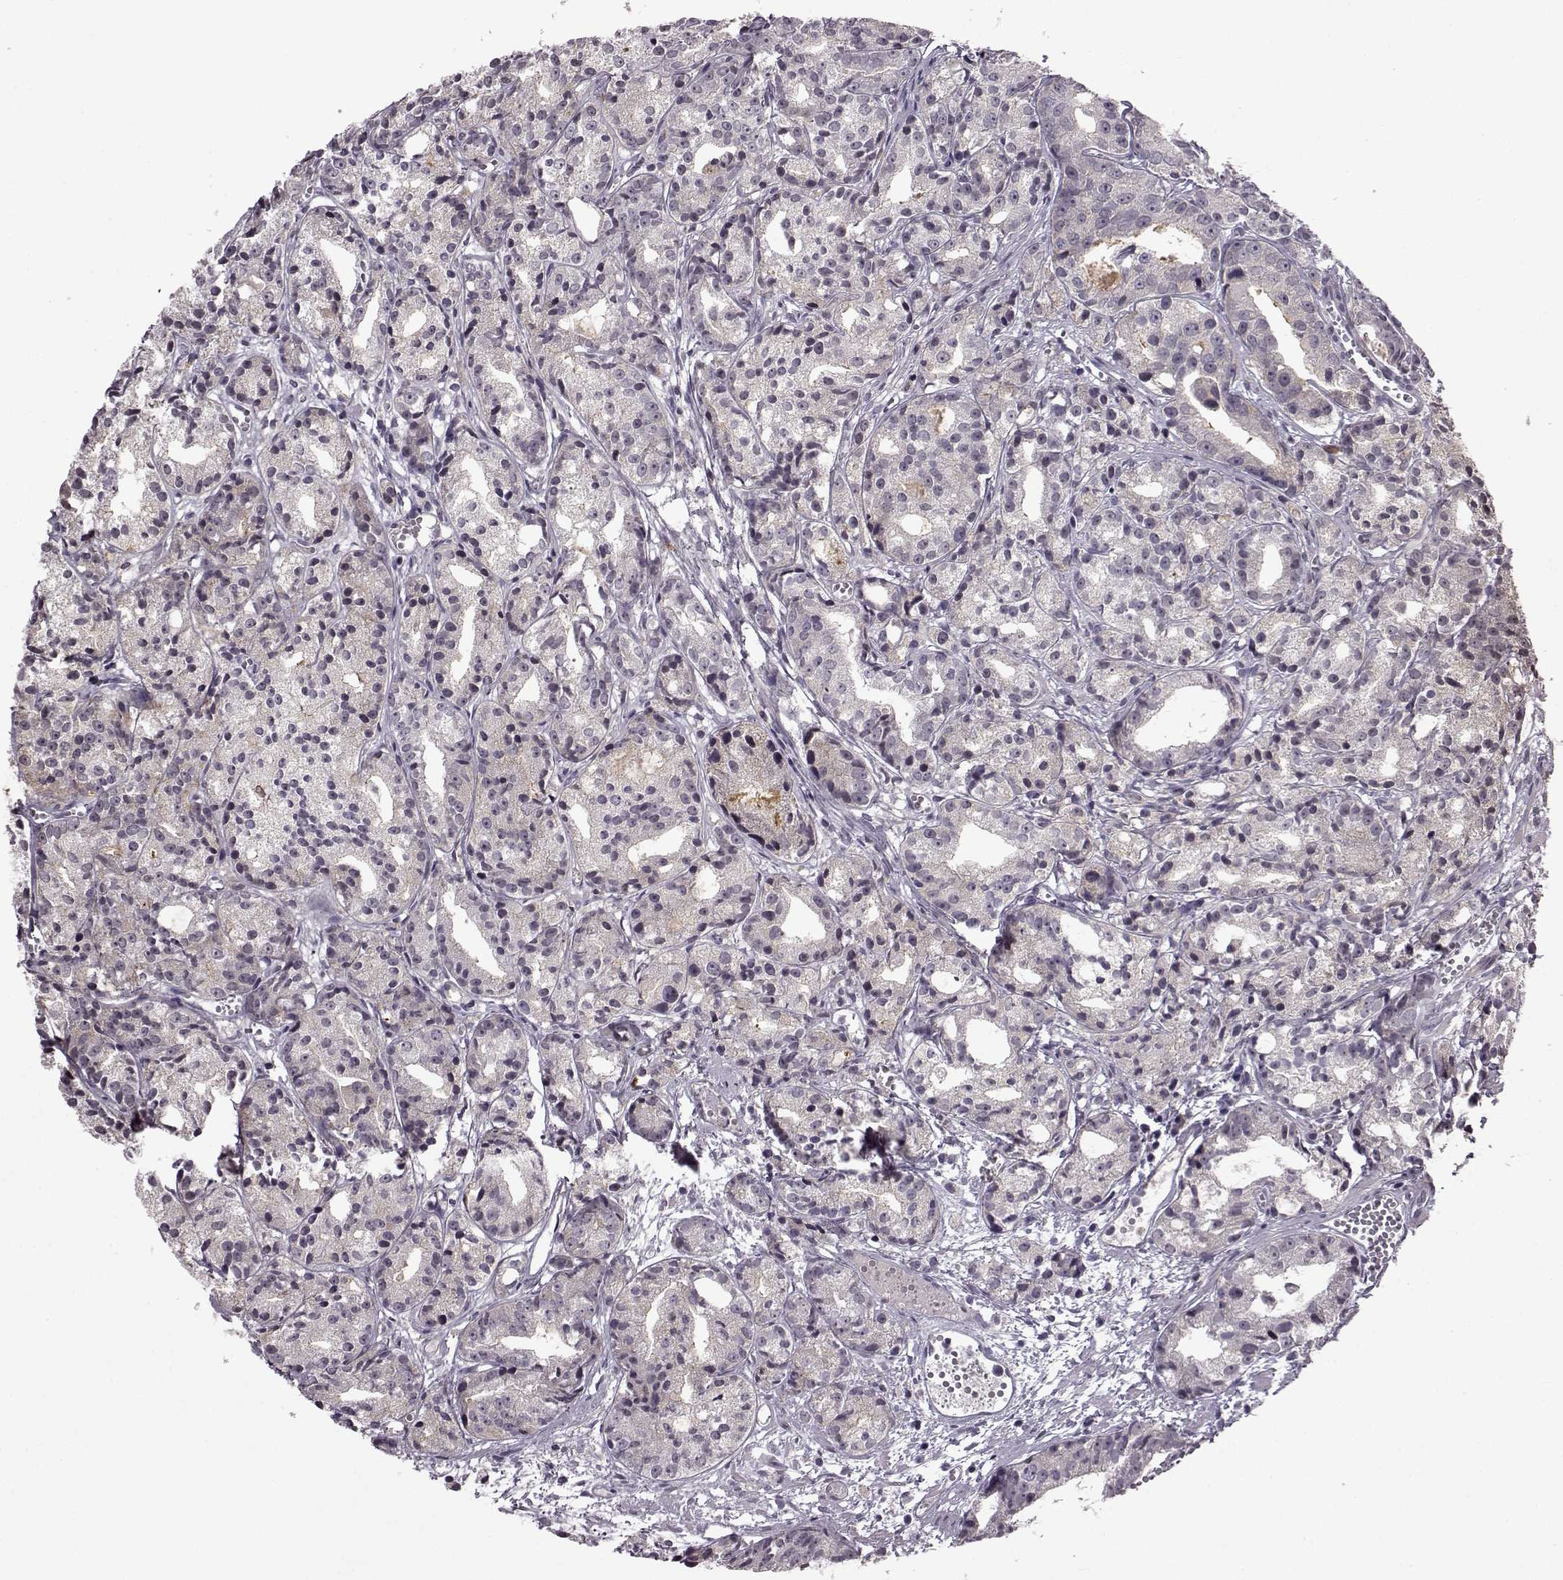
{"staining": {"intensity": "negative", "quantity": "none", "location": "none"}, "tissue": "prostate cancer", "cell_type": "Tumor cells", "image_type": "cancer", "snomed": [{"axis": "morphology", "description": "Adenocarcinoma, Medium grade"}, {"axis": "topography", "description": "Prostate"}], "caption": "A high-resolution image shows immunohistochemistry (IHC) staining of prostate cancer, which demonstrates no significant positivity in tumor cells.", "gene": "SLC28A2", "patient": {"sex": "male", "age": 74}}